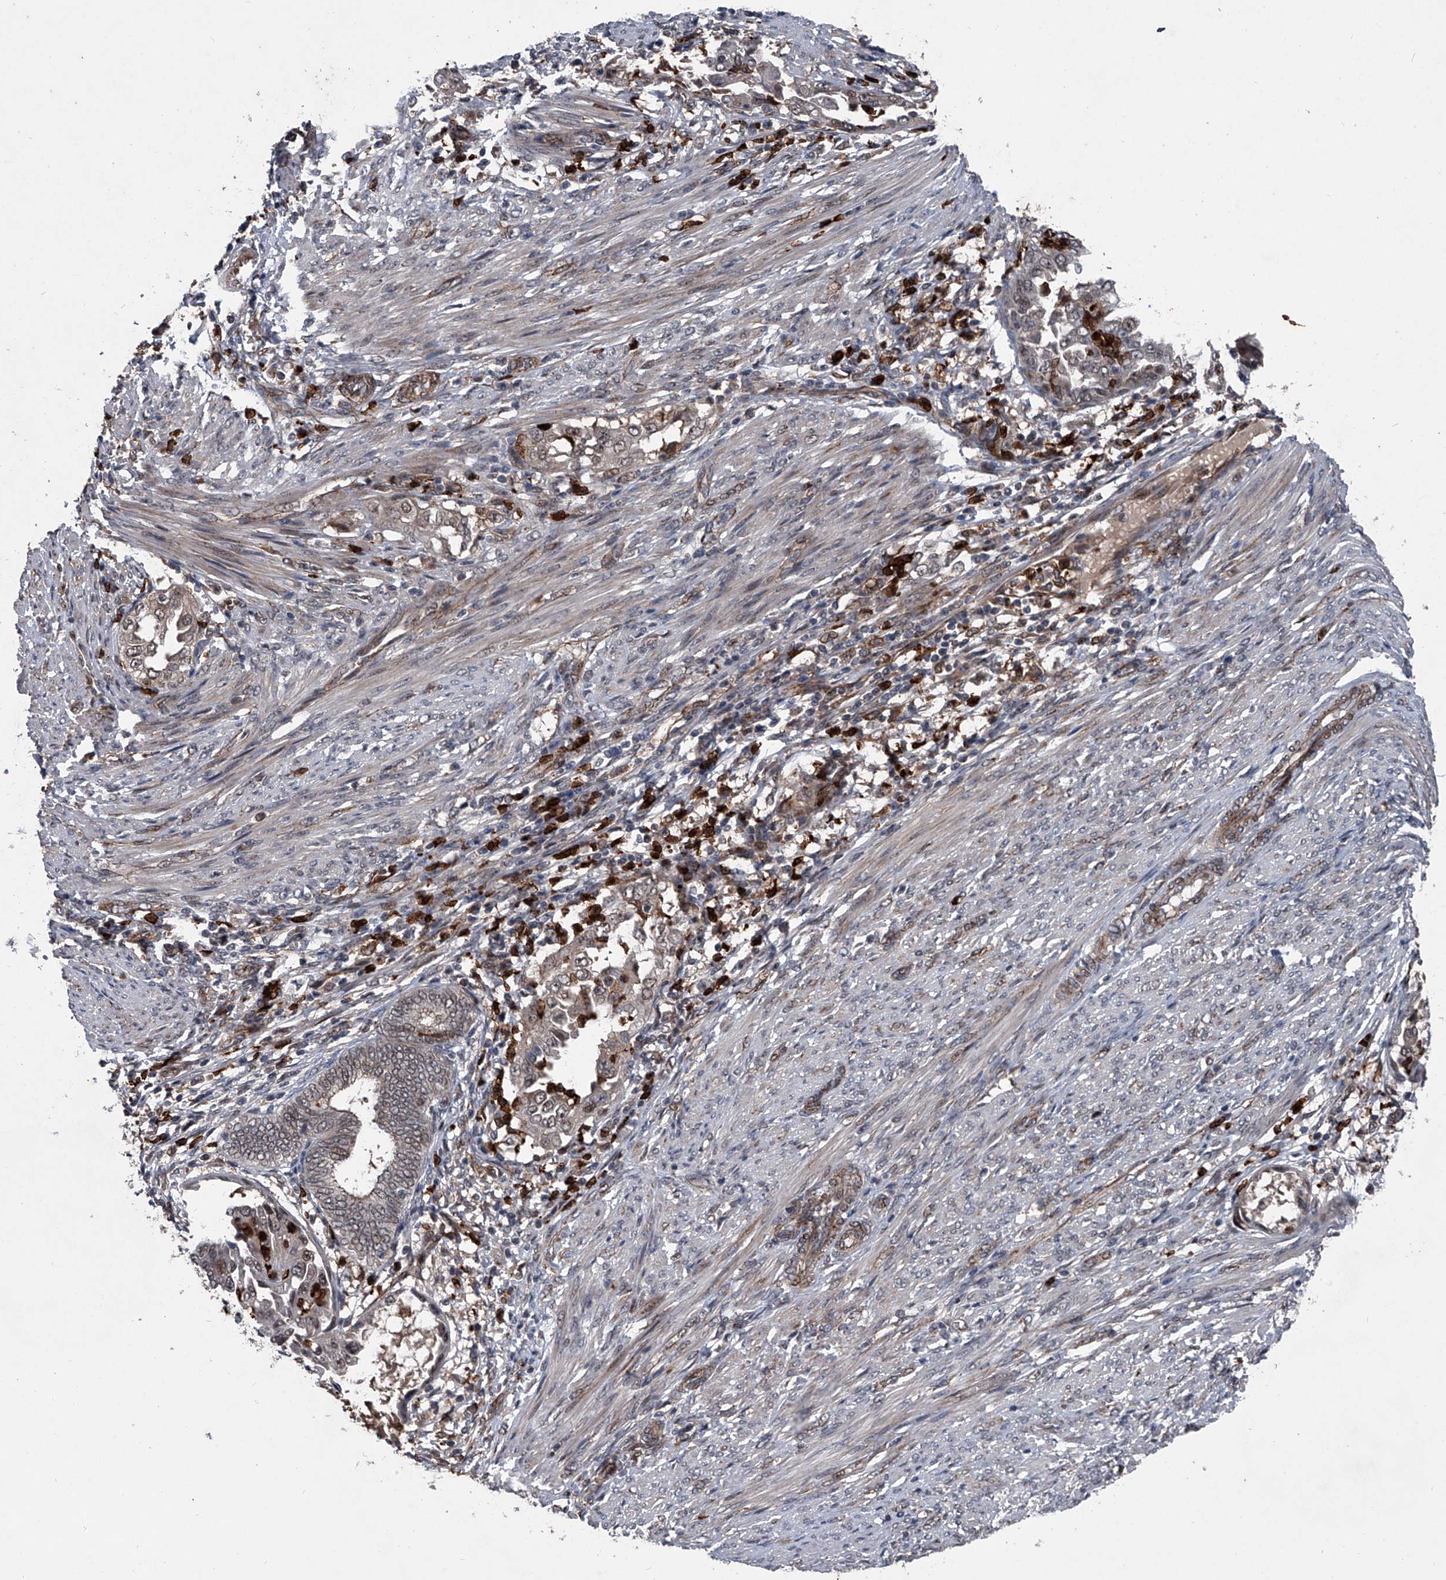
{"staining": {"intensity": "weak", "quantity": ">75%", "location": "cytoplasmic/membranous,nuclear"}, "tissue": "endometrial cancer", "cell_type": "Tumor cells", "image_type": "cancer", "snomed": [{"axis": "morphology", "description": "Adenocarcinoma, NOS"}, {"axis": "topography", "description": "Endometrium"}], "caption": "This image exhibits immunohistochemistry staining of human endometrial cancer (adenocarcinoma), with low weak cytoplasmic/membranous and nuclear staining in approximately >75% of tumor cells.", "gene": "MAPKAP1", "patient": {"sex": "female", "age": 85}}